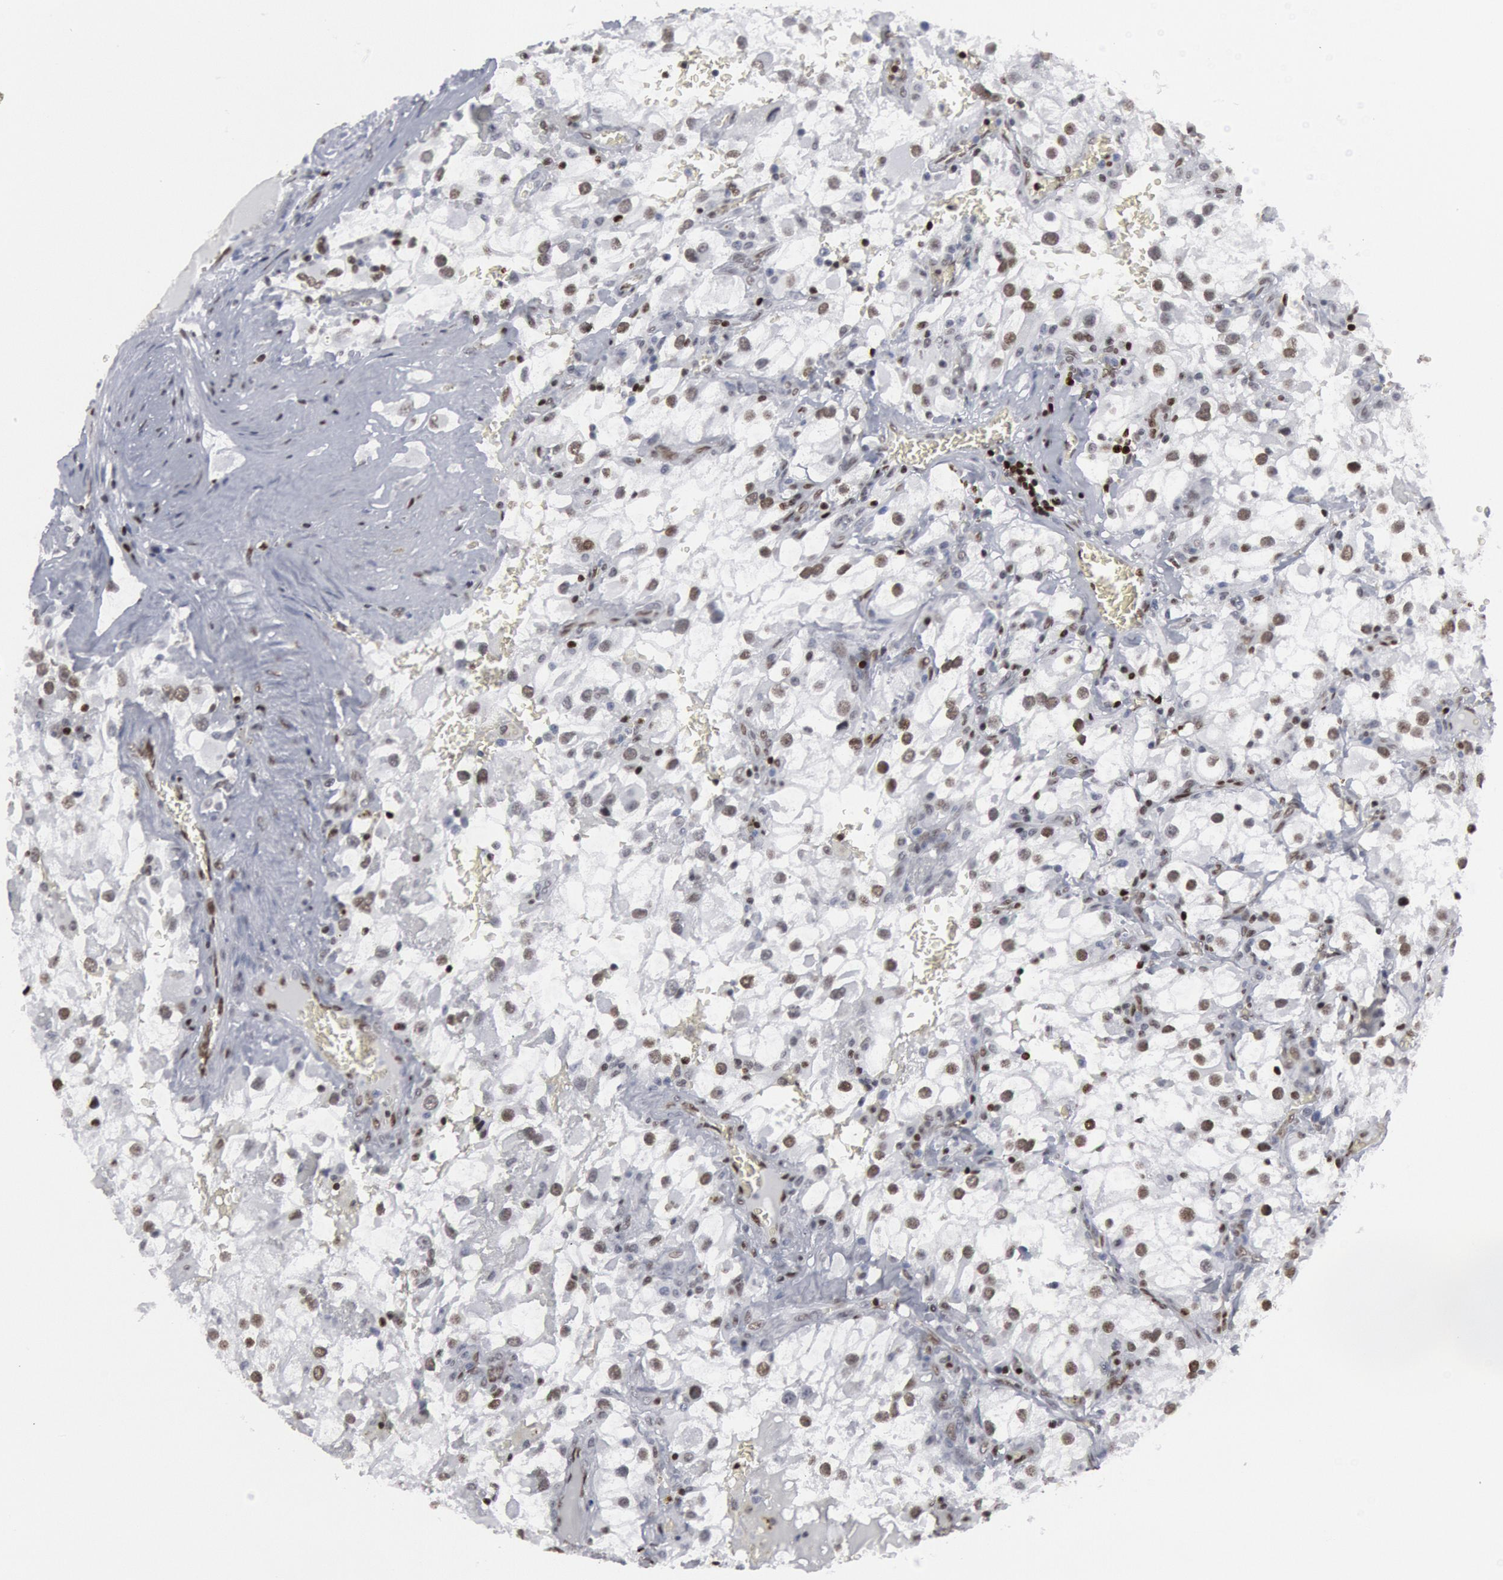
{"staining": {"intensity": "weak", "quantity": "<25%", "location": "nuclear"}, "tissue": "renal cancer", "cell_type": "Tumor cells", "image_type": "cancer", "snomed": [{"axis": "morphology", "description": "Adenocarcinoma, NOS"}, {"axis": "topography", "description": "Kidney"}], "caption": "Immunohistochemical staining of renal cancer (adenocarcinoma) reveals no significant staining in tumor cells.", "gene": "MECP2", "patient": {"sex": "female", "age": 52}}